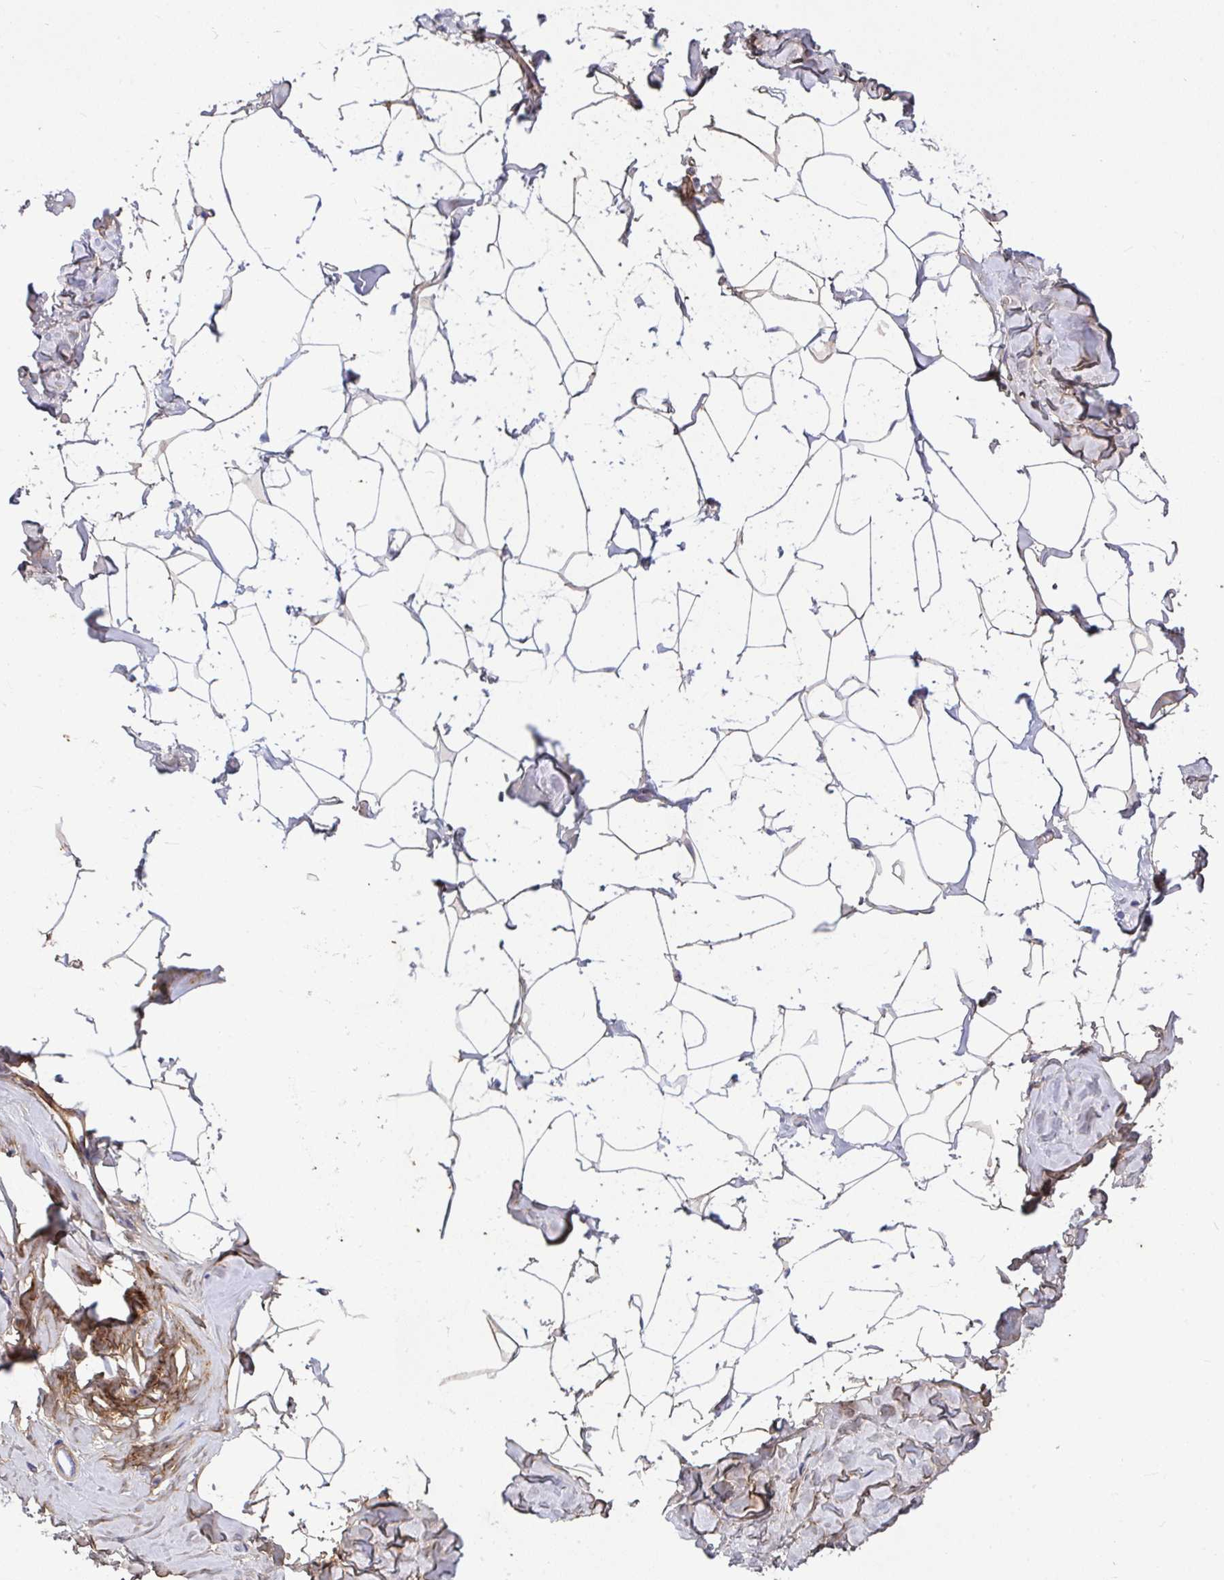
{"staining": {"intensity": "weak", "quantity": "<25%", "location": "cytoplasmic/membranous"}, "tissue": "breast", "cell_type": "Adipocytes", "image_type": "normal", "snomed": [{"axis": "morphology", "description": "Normal tissue, NOS"}, {"axis": "topography", "description": "Breast"}], "caption": "High power microscopy histopathology image of an immunohistochemistry image of normal breast, revealing no significant expression in adipocytes.", "gene": "LHFPL6", "patient": {"sex": "female", "age": 32}}